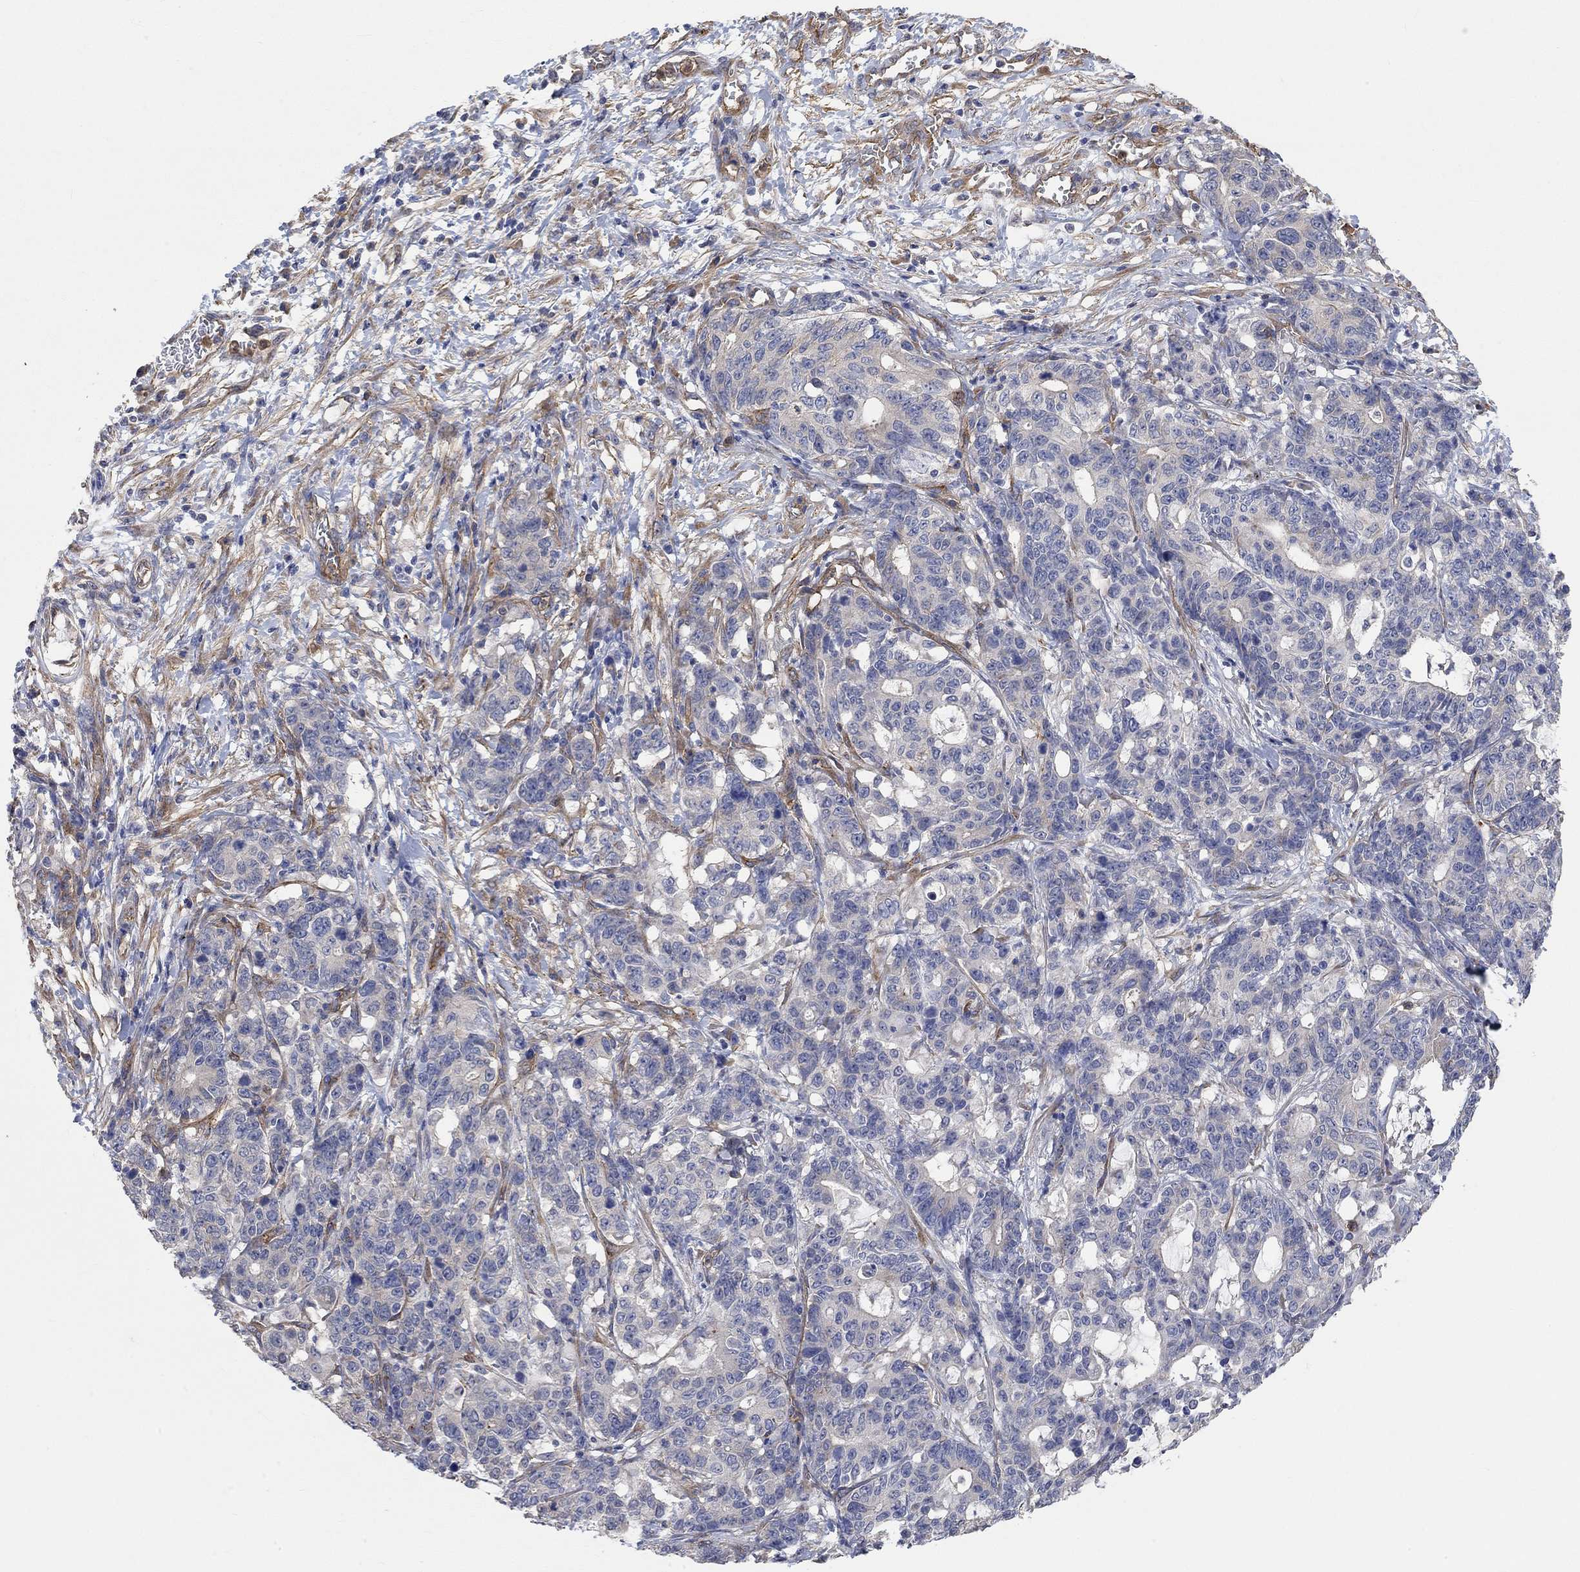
{"staining": {"intensity": "weak", "quantity": "<25%", "location": "cytoplasmic/membranous"}, "tissue": "stomach cancer", "cell_type": "Tumor cells", "image_type": "cancer", "snomed": [{"axis": "morphology", "description": "Normal tissue, NOS"}, {"axis": "morphology", "description": "Adenocarcinoma, NOS"}, {"axis": "topography", "description": "Stomach"}], "caption": "A histopathology image of stomach cancer stained for a protein shows no brown staining in tumor cells. (DAB (3,3'-diaminobenzidine) immunohistochemistry with hematoxylin counter stain).", "gene": "SYT16", "patient": {"sex": "female", "age": 64}}